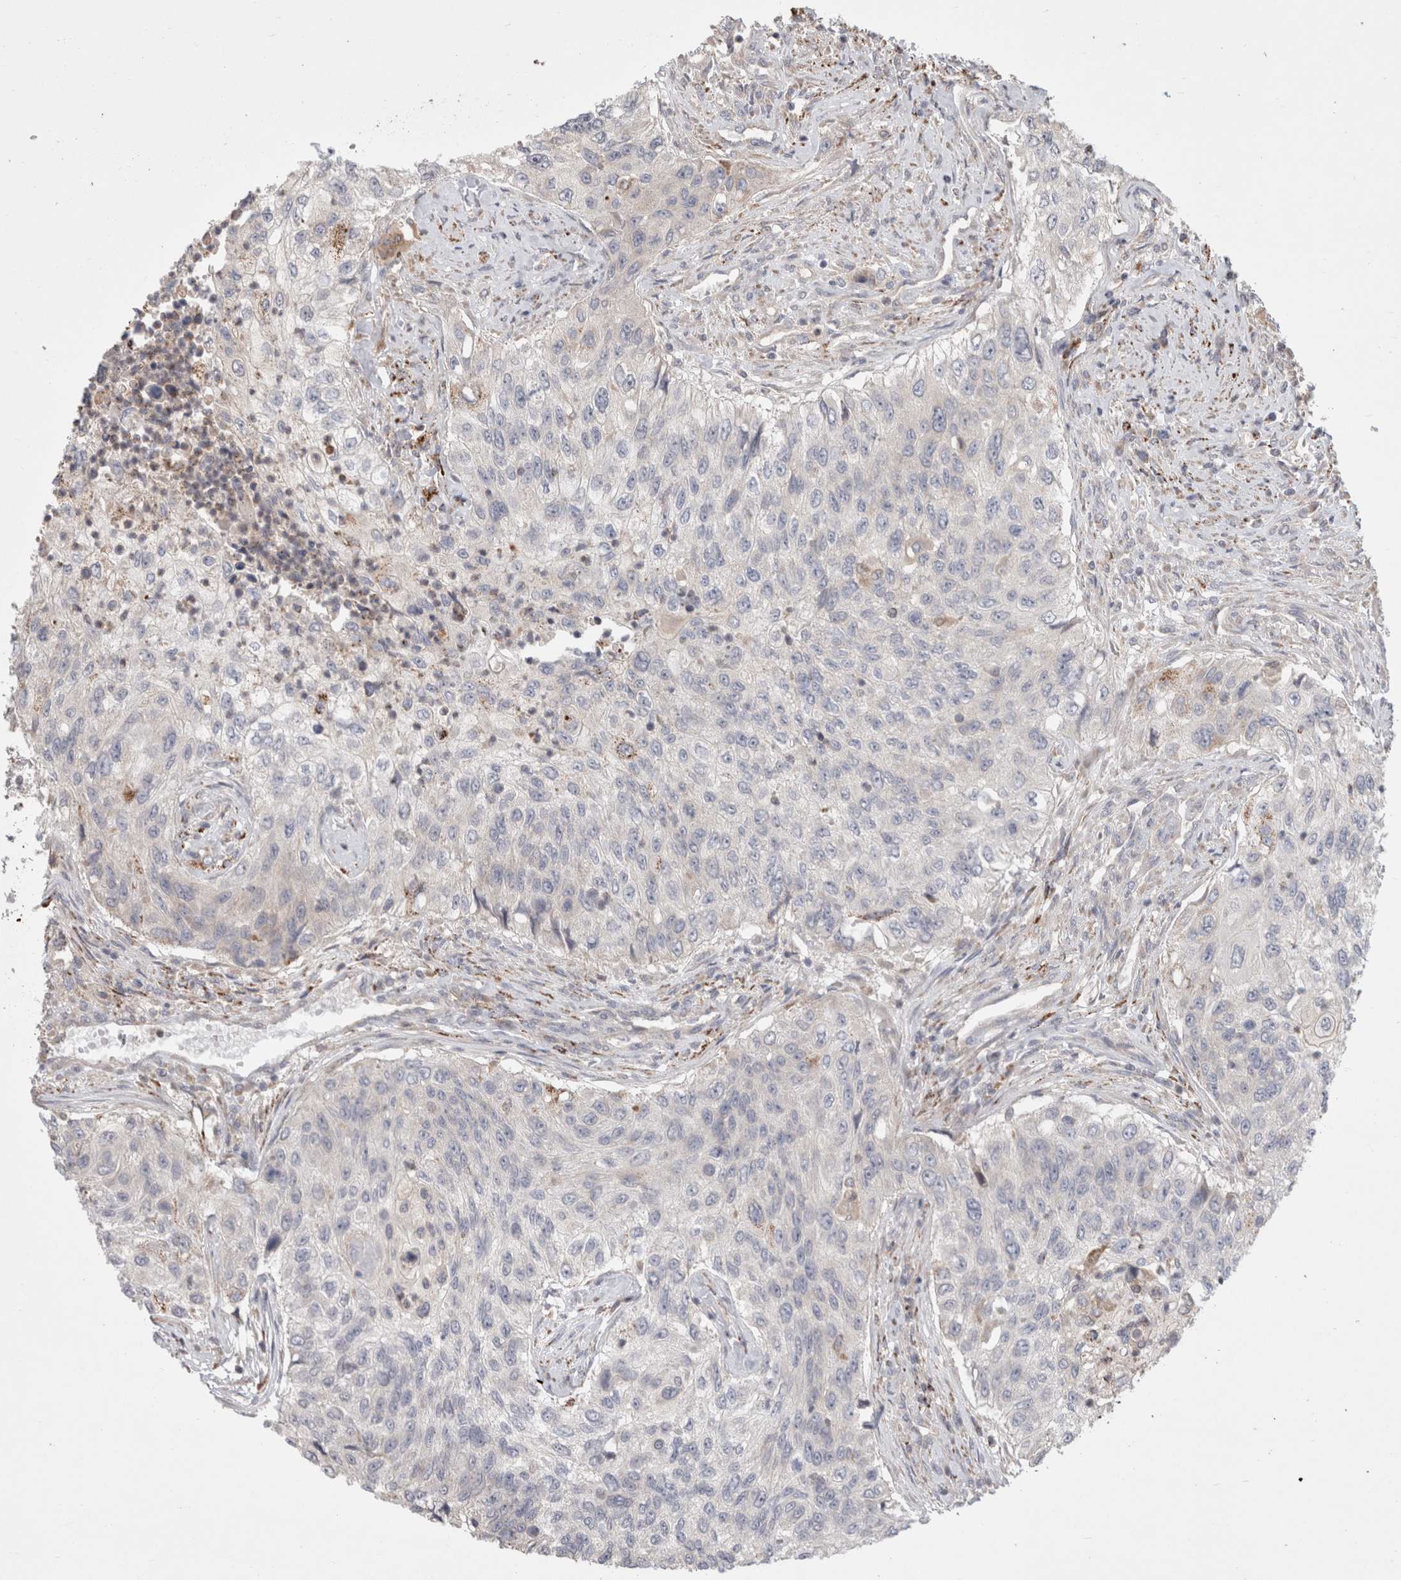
{"staining": {"intensity": "negative", "quantity": "none", "location": "none"}, "tissue": "urothelial cancer", "cell_type": "Tumor cells", "image_type": "cancer", "snomed": [{"axis": "morphology", "description": "Urothelial carcinoma, High grade"}, {"axis": "topography", "description": "Urinary bladder"}], "caption": "The image demonstrates no significant expression in tumor cells of urothelial cancer.", "gene": "HROB", "patient": {"sex": "female", "age": 60}}